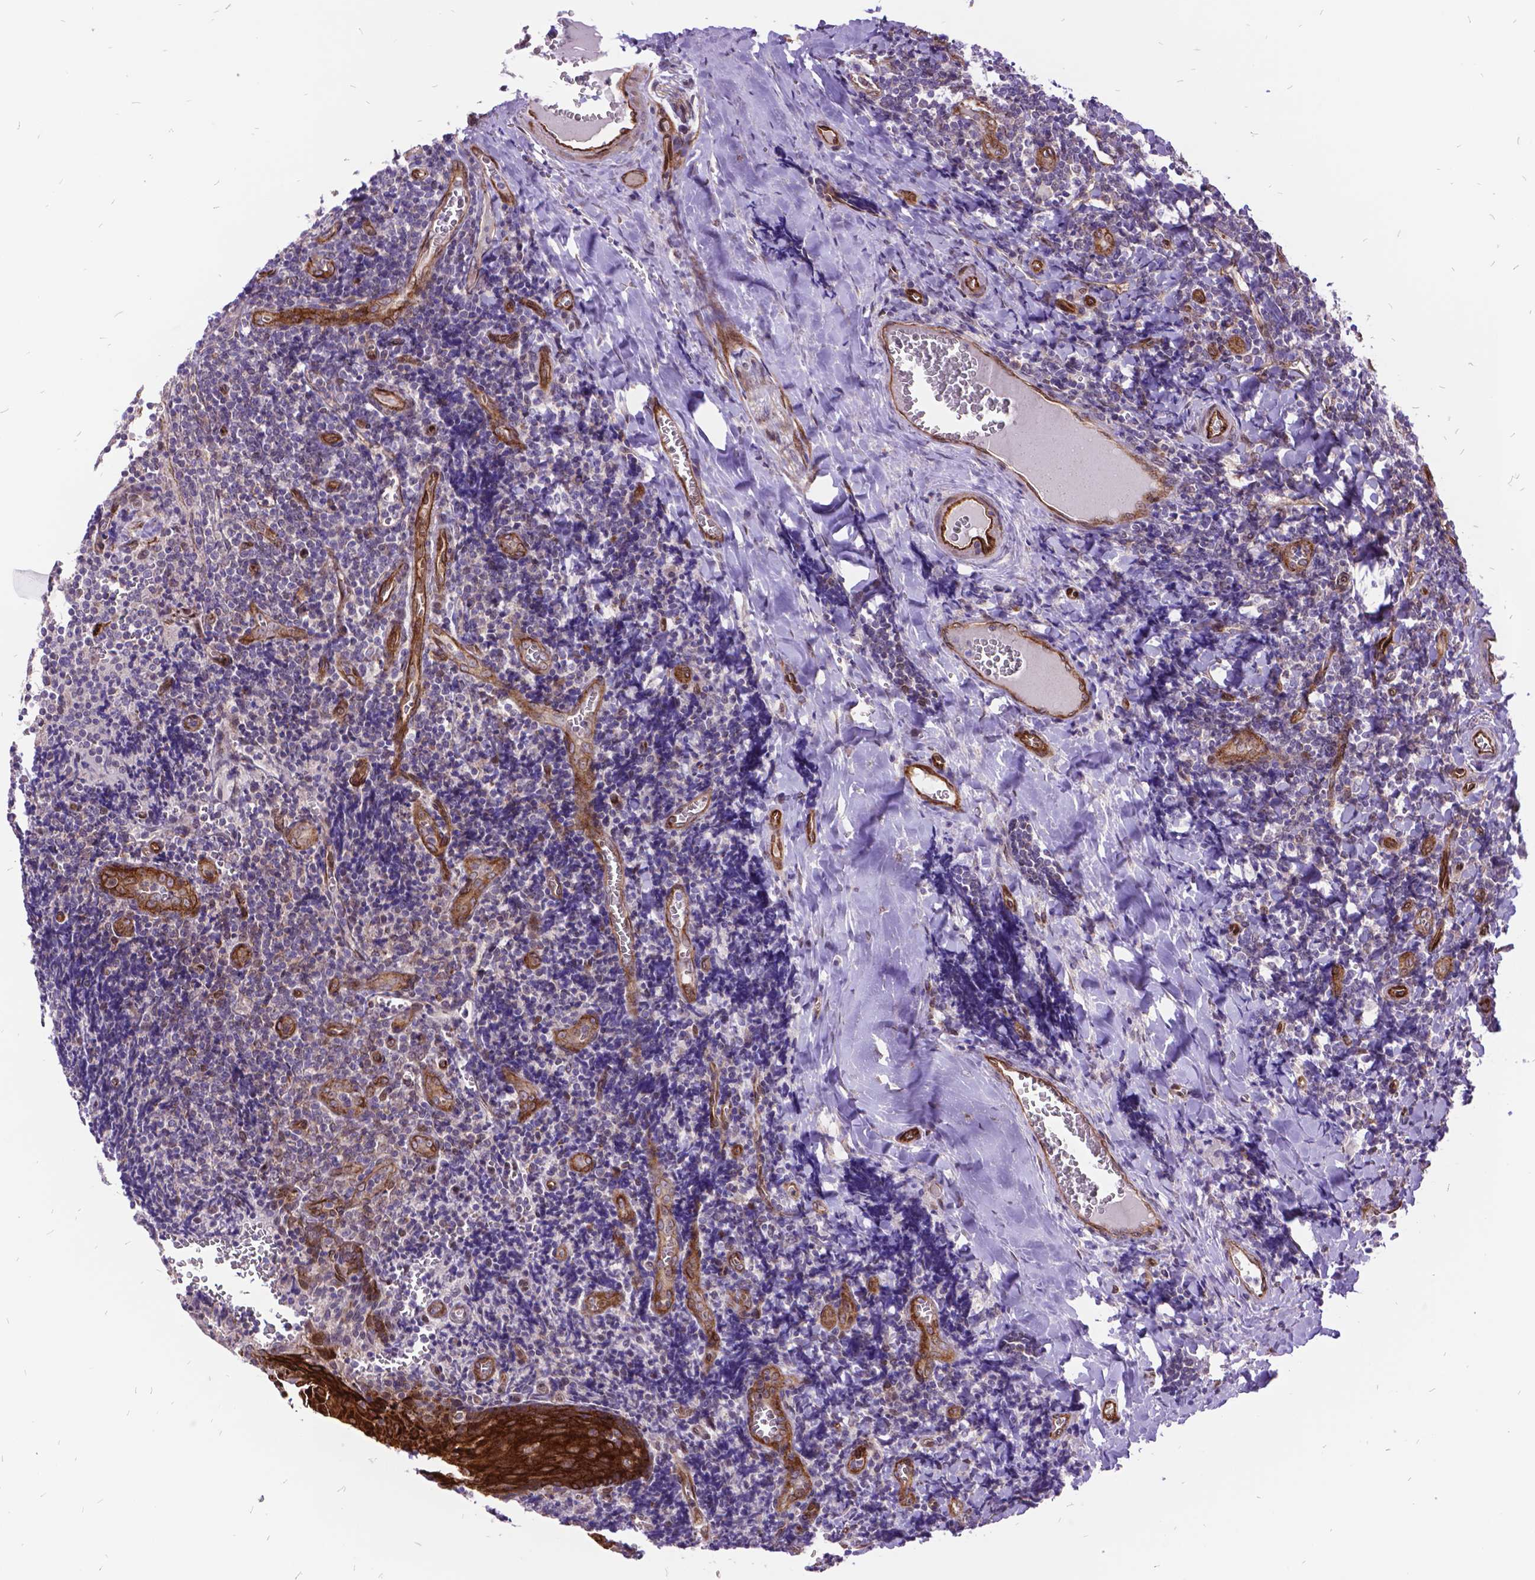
{"staining": {"intensity": "negative", "quantity": "none", "location": "none"}, "tissue": "tonsil", "cell_type": "Non-germinal center cells", "image_type": "normal", "snomed": [{"axis": "morphology", "description": "Normal tissue, NOS"}, {"axis": "morphology", "description": "Inflammation, NOS"}, {"axis": "topography", "description": "Tonsil"}], "caption": "Micrograph shows no protein positivity in non-germinal center cells of normal tonsil. The staining was performed using DAB to visualize the protein expression in brown, while the nuclei were stained in blue with hematoxylin (Magnification: 20x).", "gene": "GRB7", "patient": {"sex": "female", "age": 31}}